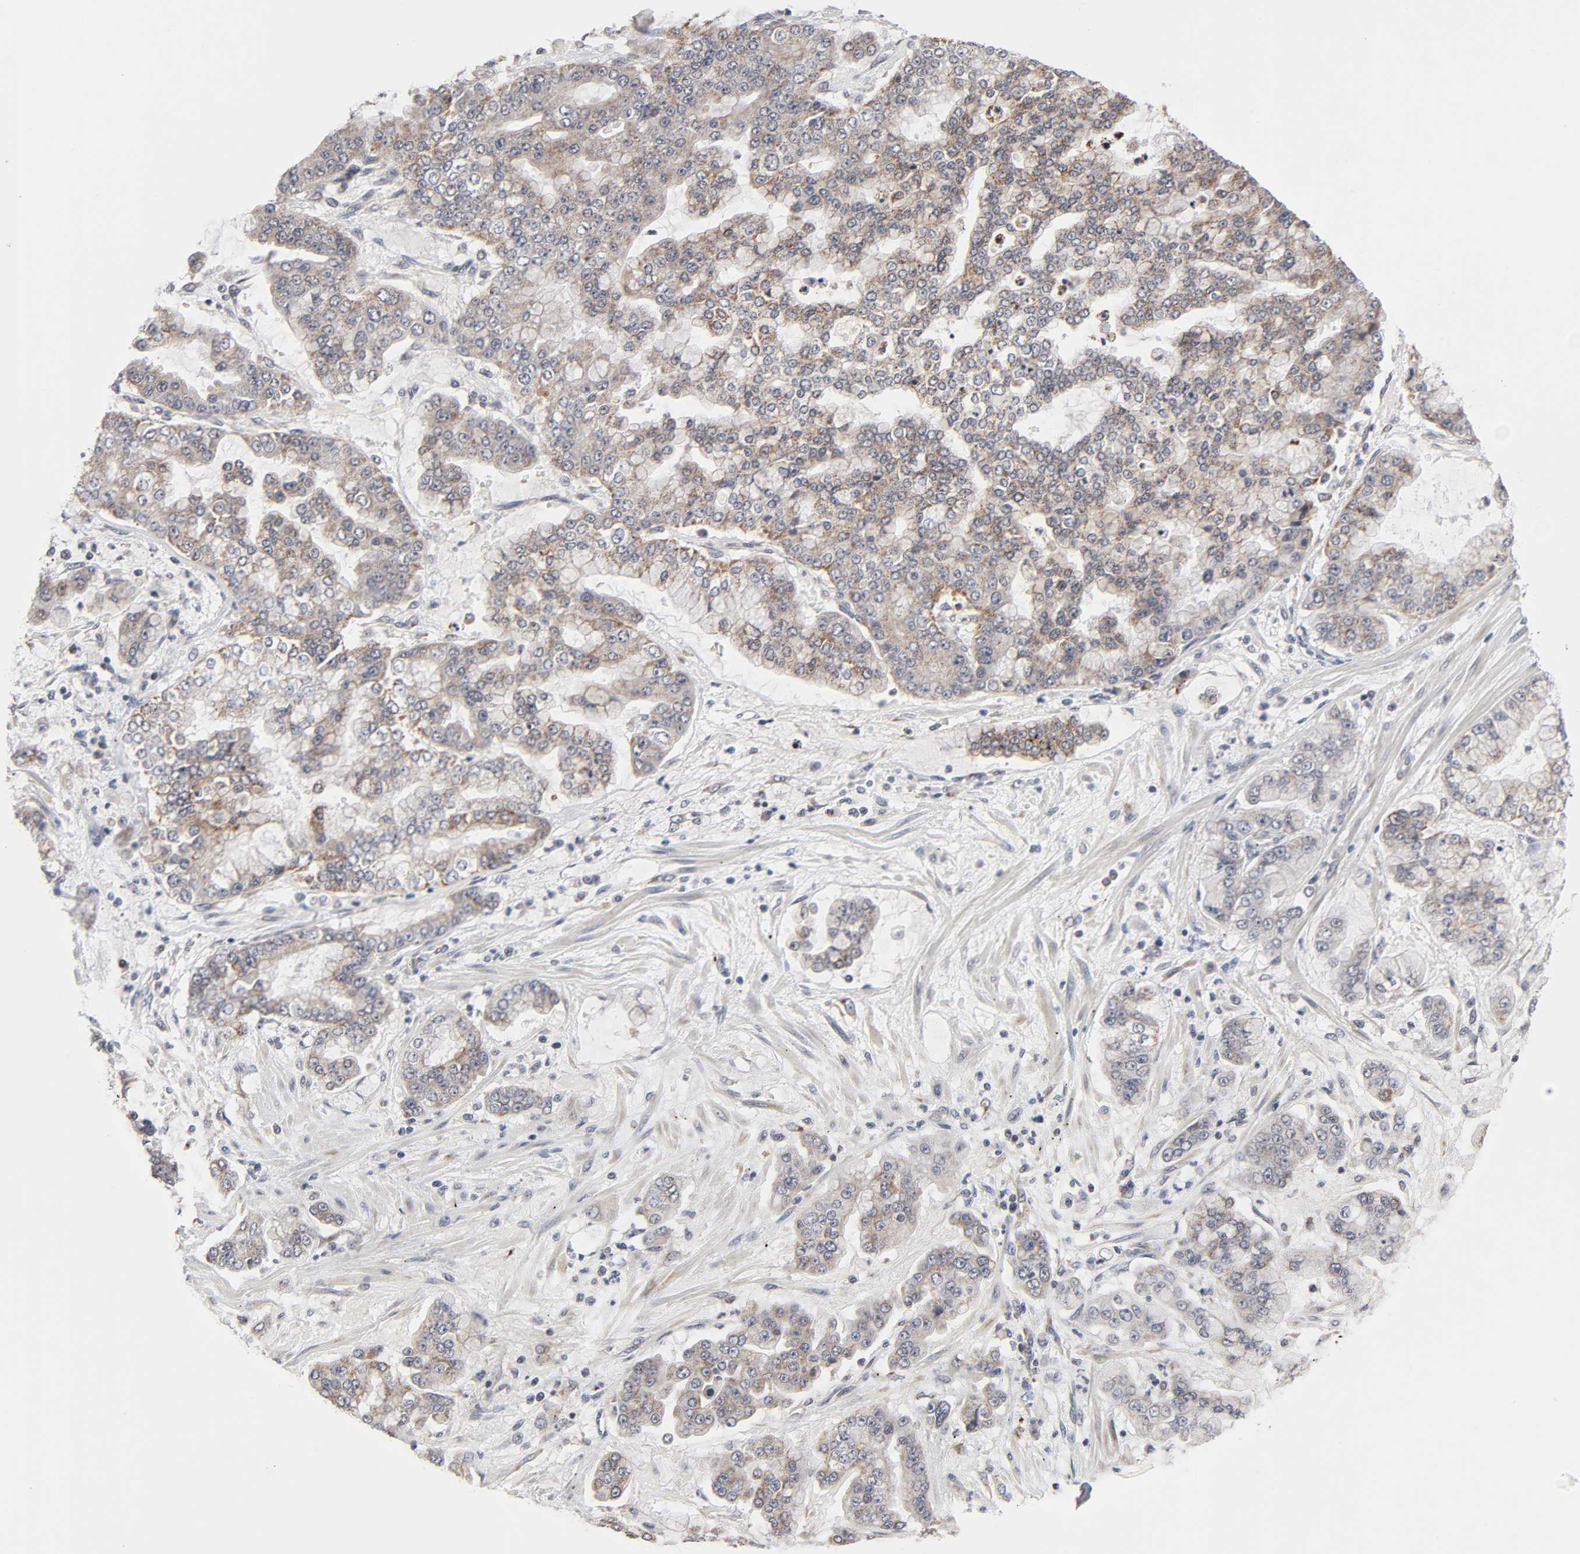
{"staining": {"intensity": "strong", "quantity": ">75%", "location": "cytoplasmic/membranous"}, "tissue": "stomach cancer", "cell_type": "Tumor cells", "image_type": "cancer", "snomed": [{"axis": "morphology", "description": "Normal tissue, NOS"}, {"axis": "morphology", "description": "Adenocarcinoma, NOS"}, {"axis": "topography", "description": "Stomach, upper"}, {"axis": "topography", "description": "Stomach"}], "caption": "Human adenocarcinoma (stomach) stained with a protein marker displays strong staining in tumor cells.", "gene": "AUH", "patient": {"sex": "male", "age": 76}}